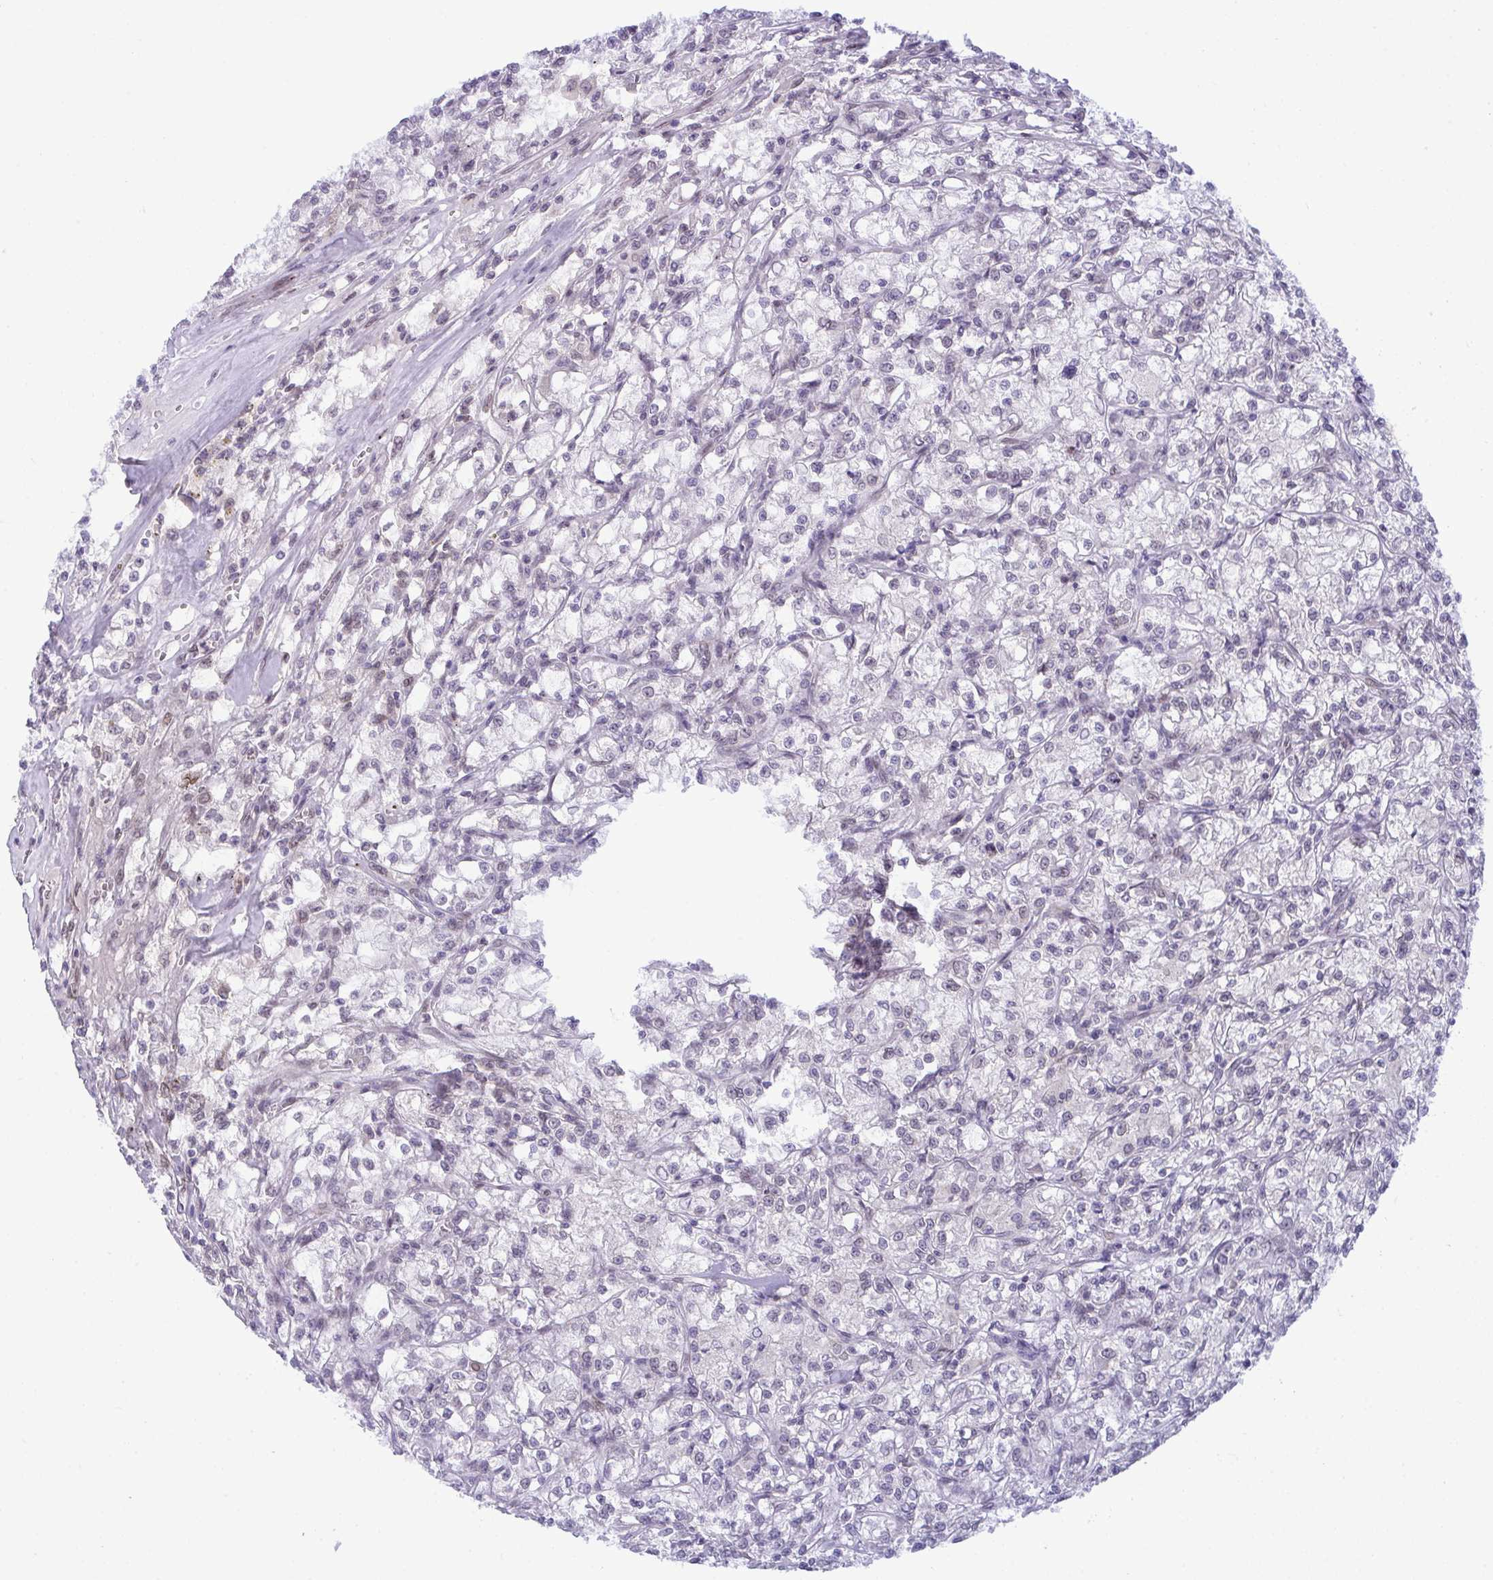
{"staining": {"intensity": "weak", "quantity": "<25%", "location": "cytoplasmic/membranous,nuclear"}, "tissue": "renal cancer", "cell_type": "Tumor cells", "image_type": "cancer", "snomed": [{"axis": "morphology", "description": "Adenocarcinoma, NOS"}, {"axis": "topography", "description": "Kidney"}], "caption": "Tumor cells are negative for protein expression in human renal cancer. (DAB IHC visualized using brightfield microscopy, high magnification).", "gene": "RANBP2", "patient": {"sex": "female", "age": 59}}